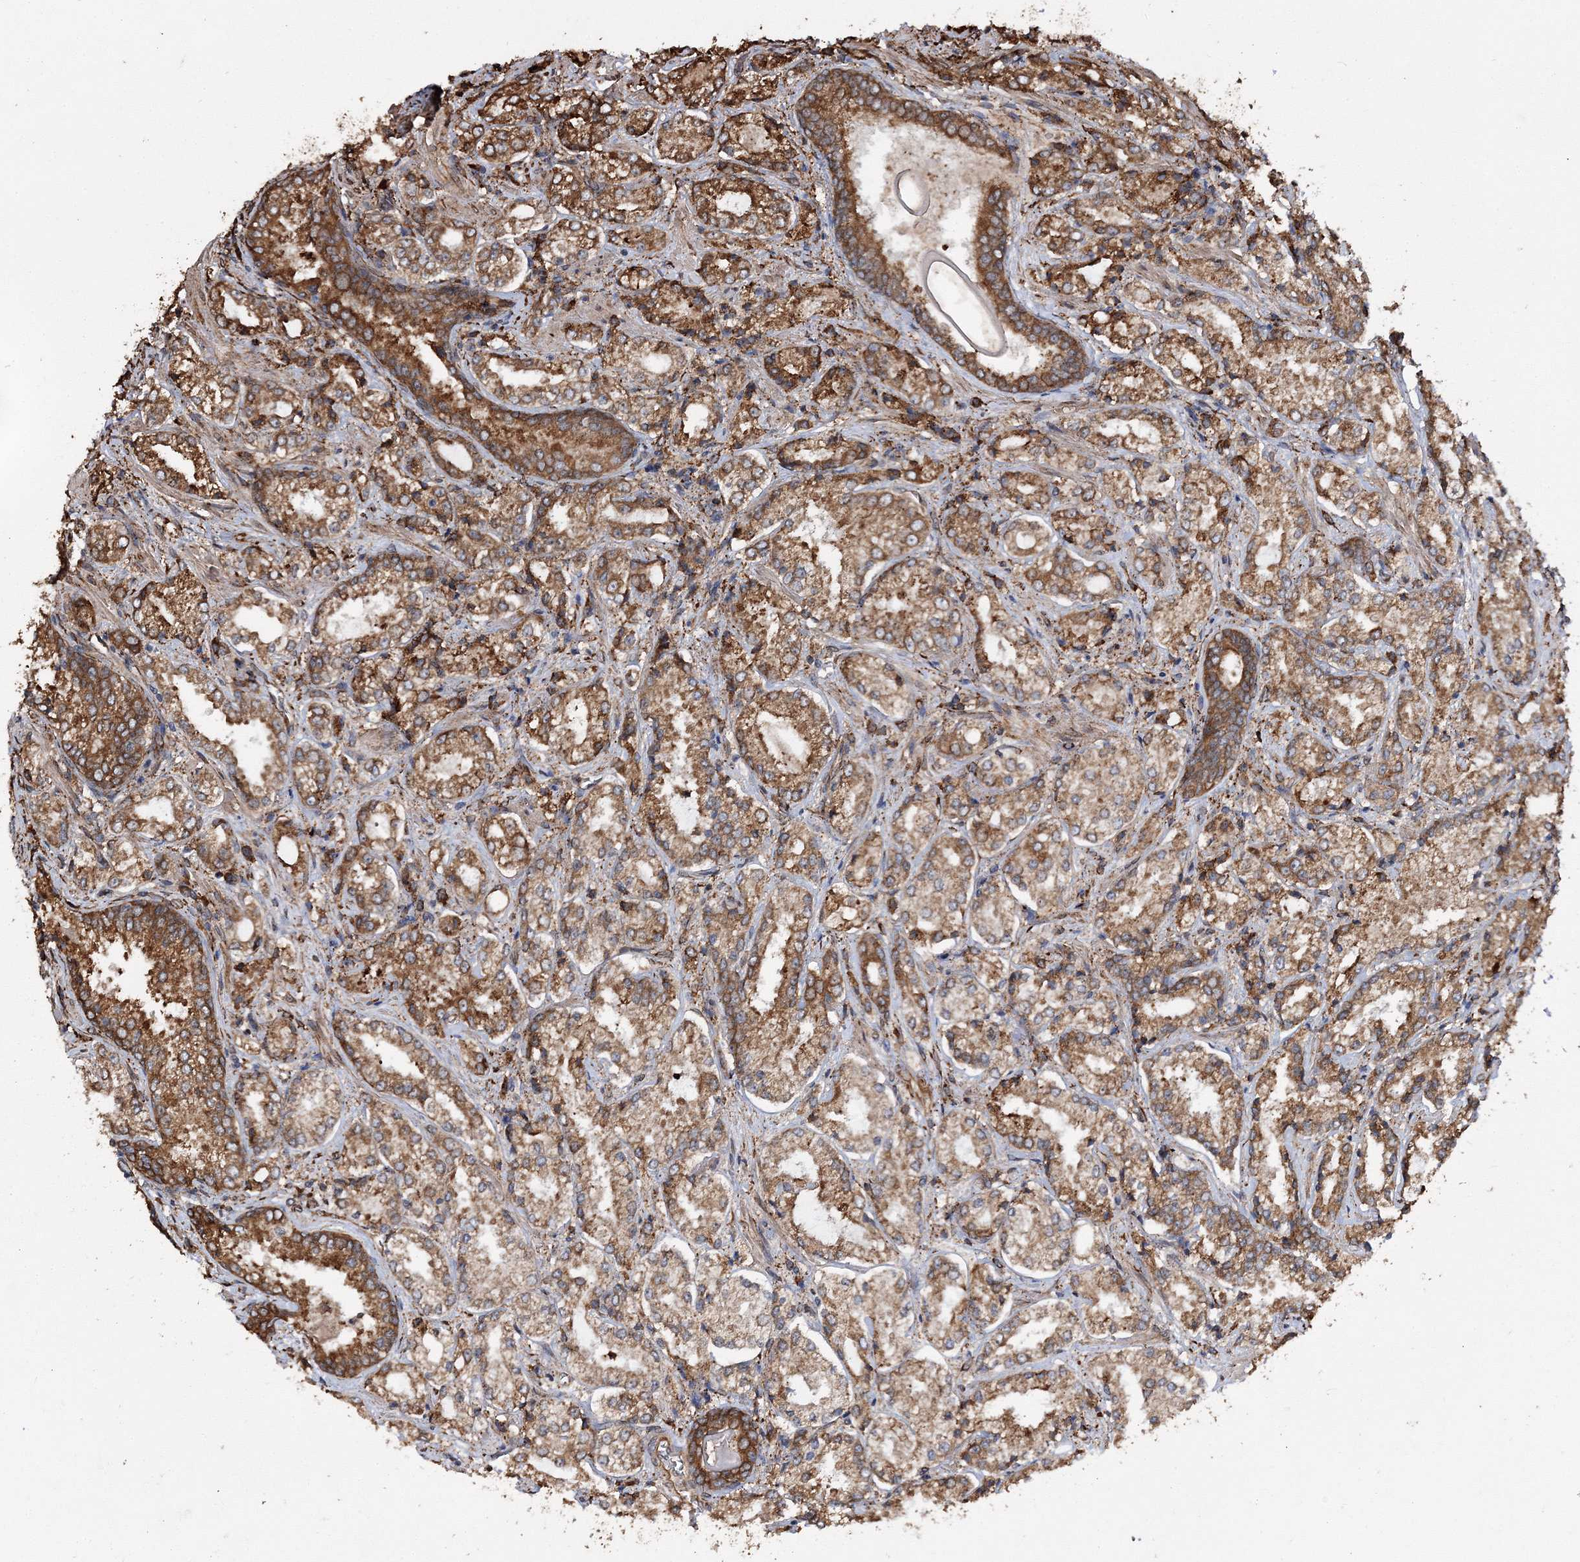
{"staining": {"intensity": "moderate", "quantity": ">75%", "location": "cytoplasmic/membranous"}, "tissue": "prostate cancer", "cell_type": "Tumor cells", "image_type": "cancer", "snomed": [{"axis": "morphology", "description": "Adenocarcinoma, Low grade"}, {"axis": "topography", "description": "Prostate"}], "caption": "Human prostate cancer (adenocarcinoma (low-grade)) stained with a protein marker reveals moderate staining in tumor cells.", "gene": "SCRN3", "patient": {"sex": "male", "age": 74}}